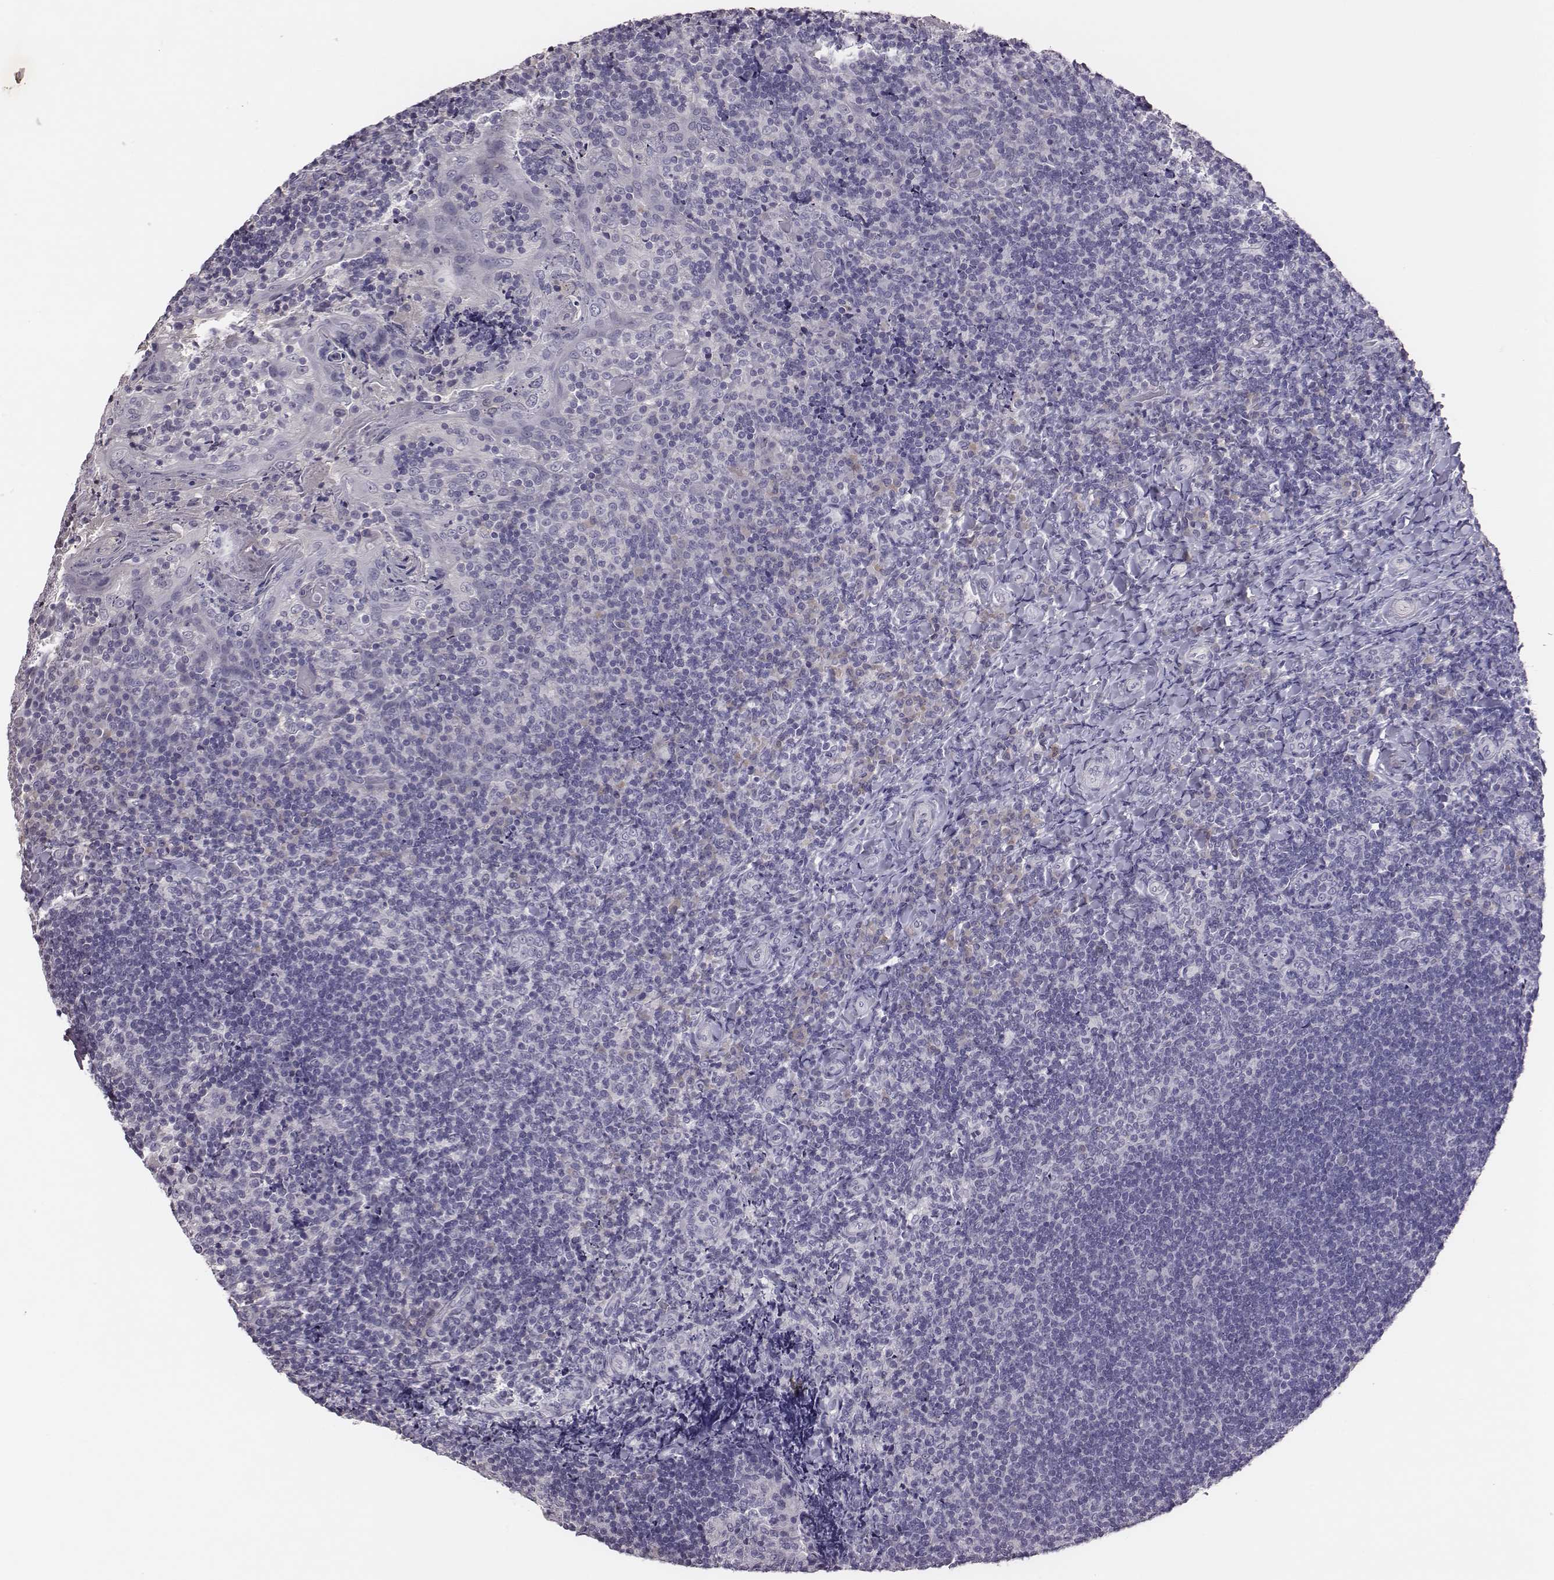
{"staining": {"intensity": "negative", "quantity": "none", "location": "none"}, "tissue": "tonsil", "cell_type": "Germinal center cells", "image_type": "normal", "snomed": [{"axis": "morphology", "description": "Normal tissue, NOS"}, {"axis": "topography", "description": "Tonsil"}], "caption": "Immunohistochemistry image of benign tonsil stained for a protein (brown), which demonstrates no positivity in germinal center cells. (DAB (3,3'-diaminobenzidine) IHC with hematoxylin counter stain).", "gene": "EN1", "patient": {"sex": "female", "age": 10}}